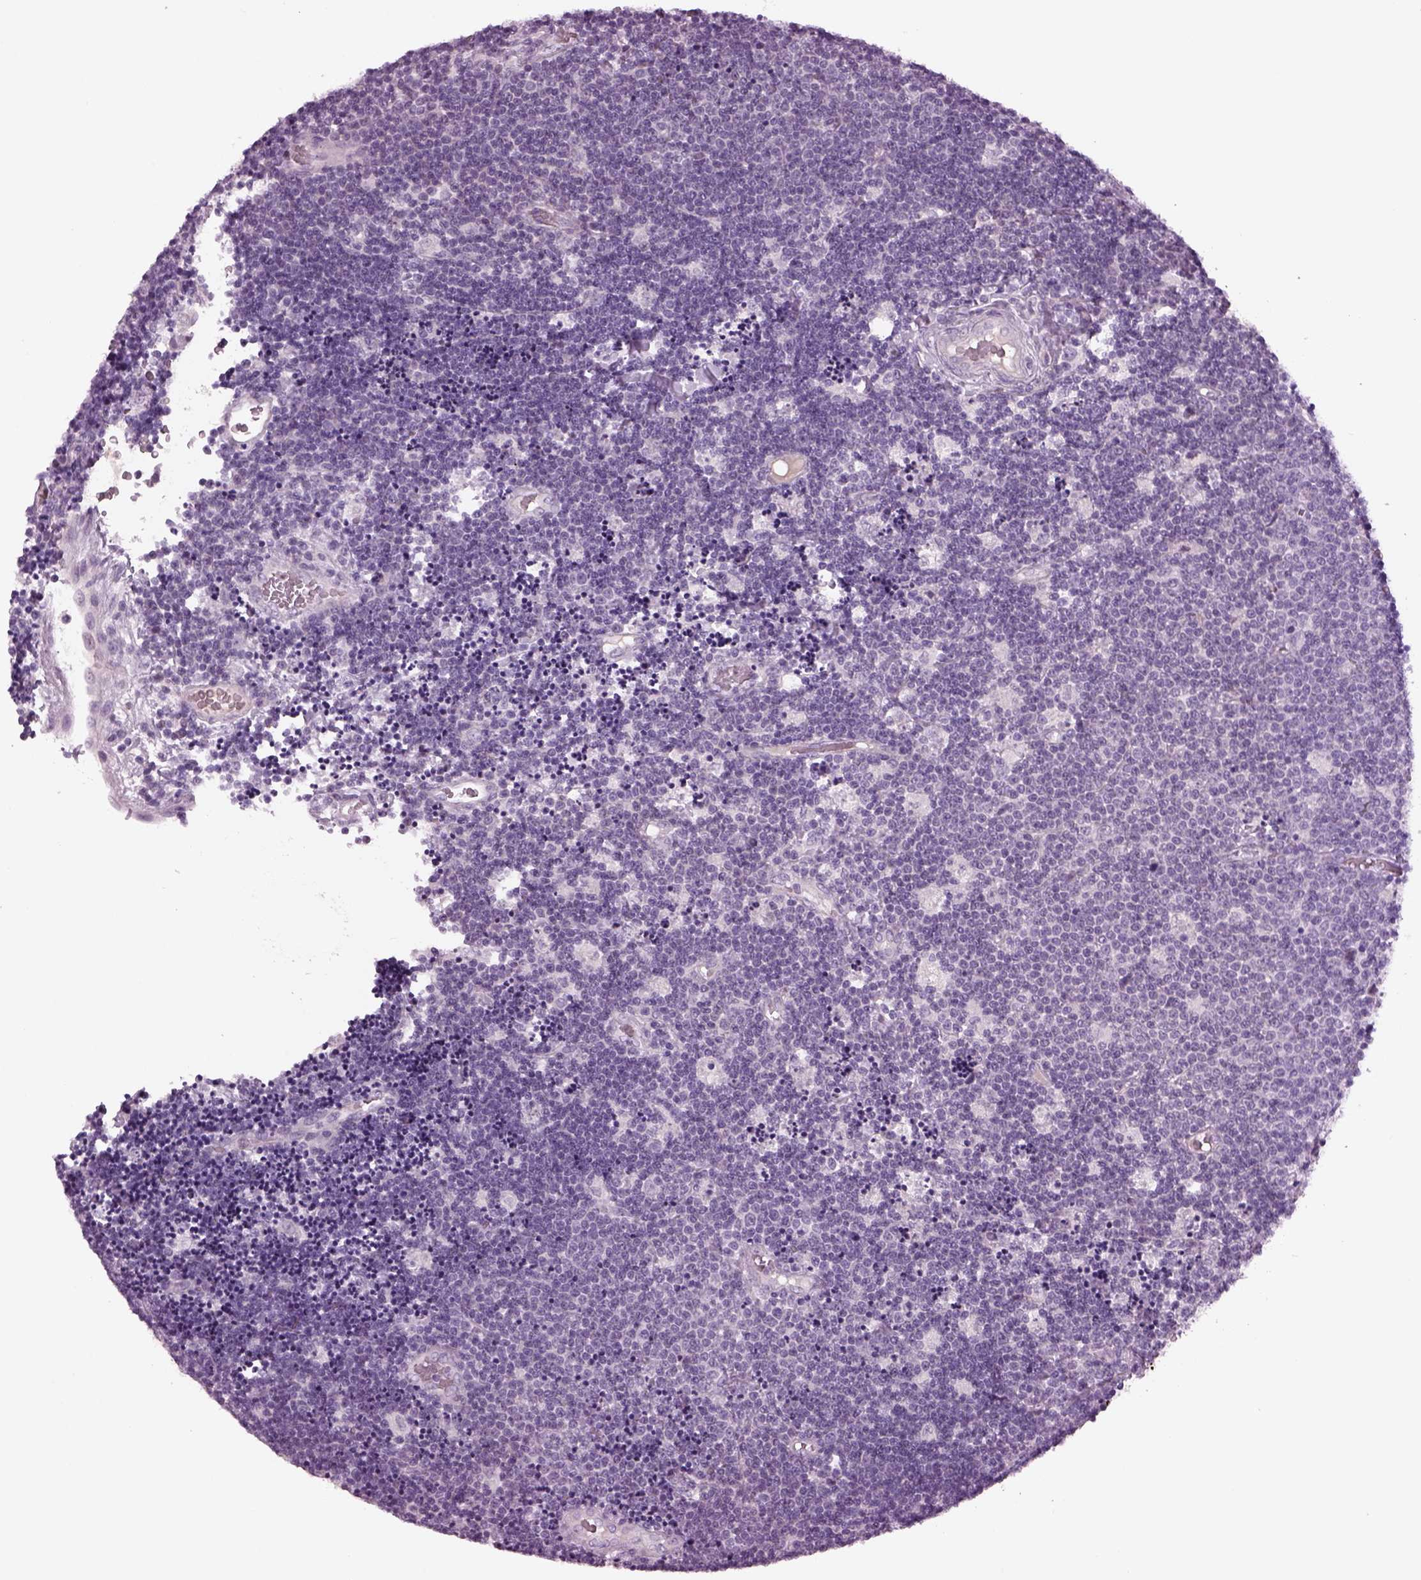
{"staining": {"intensity": "negative", "quantity": "none", "location": "none"}, "tissue": "lymphoma", "cell_type": "Tumor cells", "image_type": "cancer", "snomed": [{"axis": "morphology", "description": "Malignant lymphoma, non-Hodgkin's type, Low grade"}, {"axis": "topography", "description": "Brain"}], "caption": "DAB (3,3'-diaminobenzidine) immunohistochemical staining of lymphoma exhibits no significant positivity in tumor cells.", "gene": "CYLC1", "patient": {"sex": "female", "age": 66}}